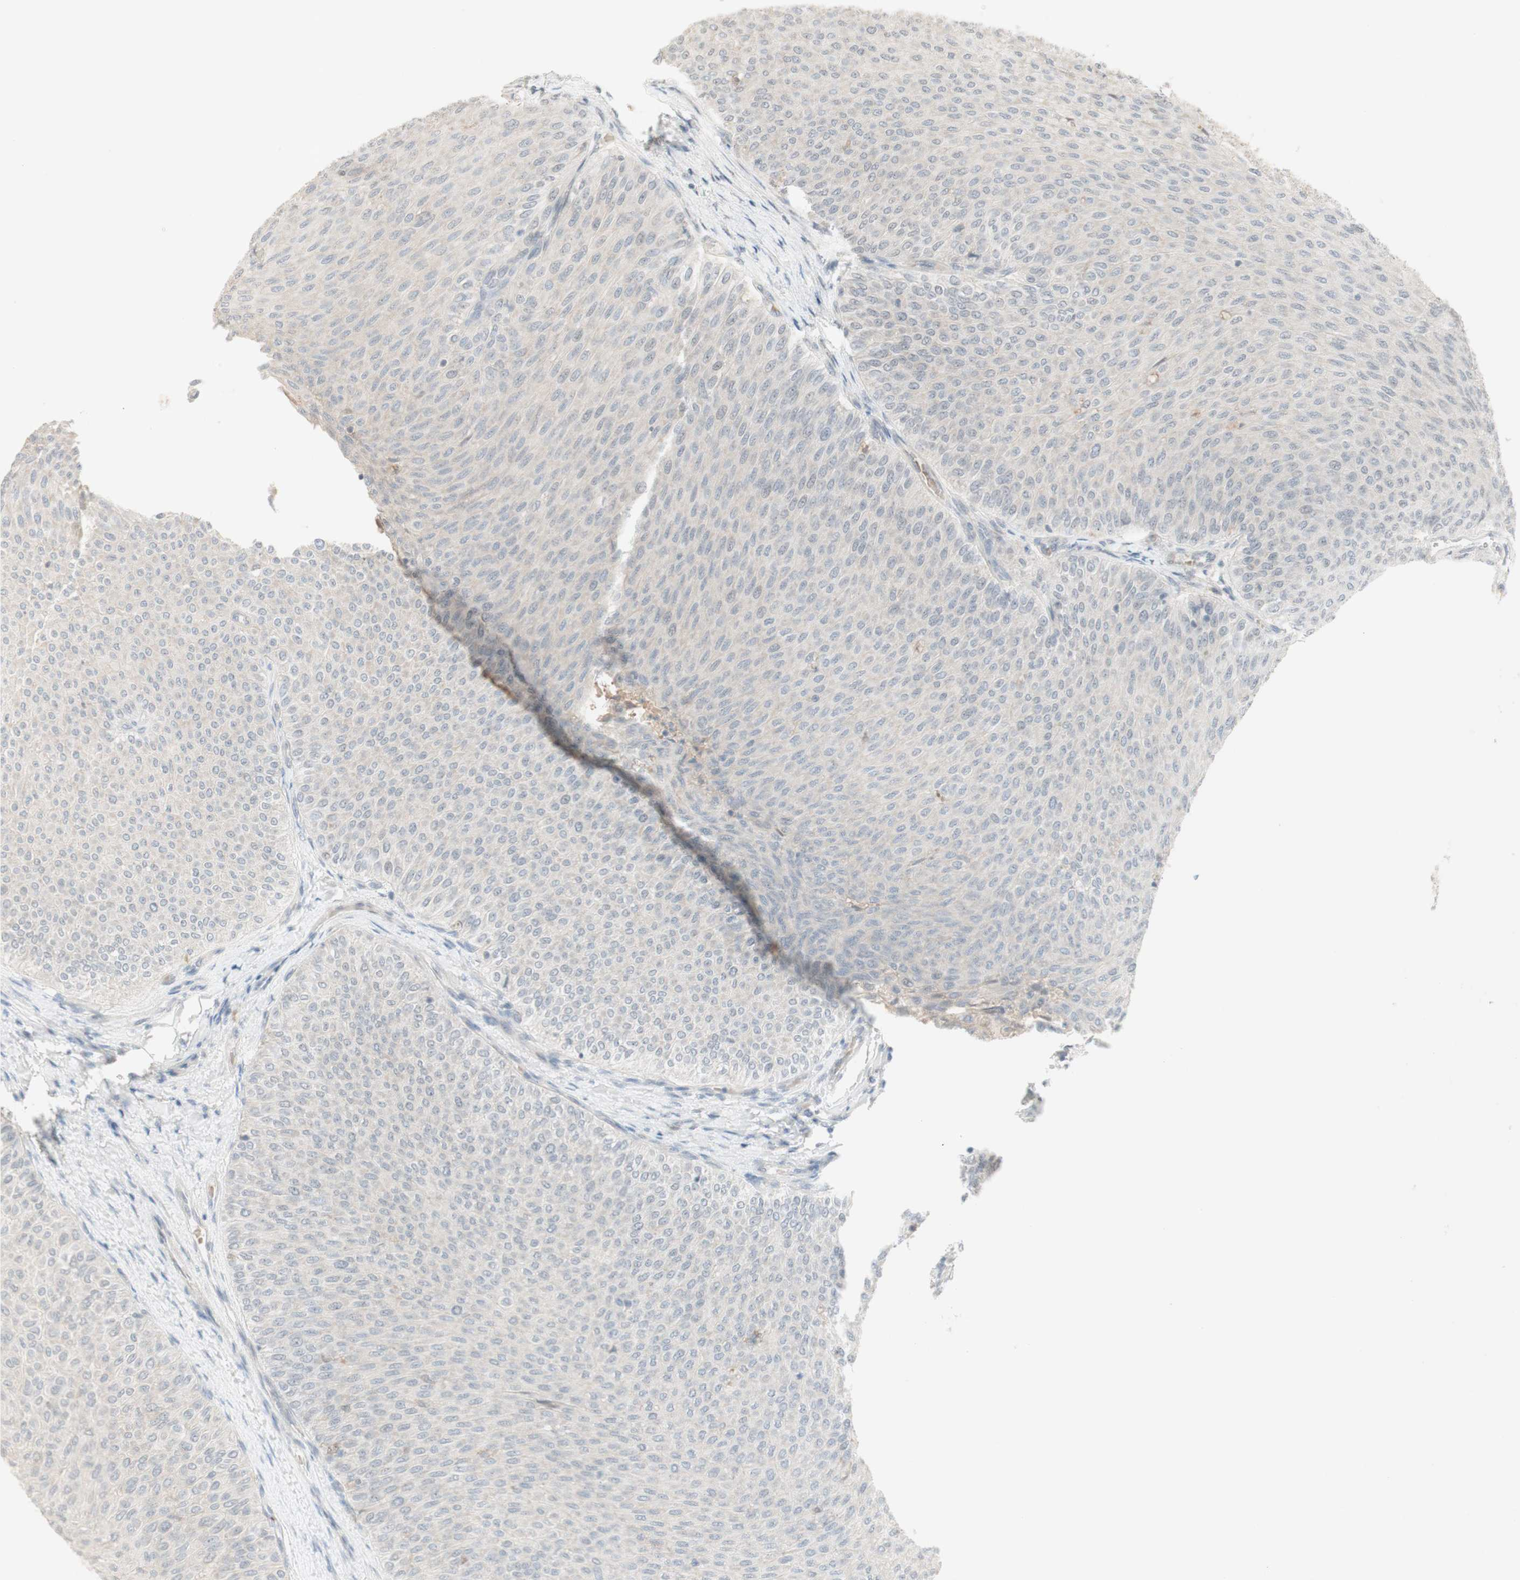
{"staining": {"intensity": "negative", "quantity": "none", "location": "none"}, "tissue": "urothelial cancer", "cell_type": "Tumor cells", "image_type": "cancer", "snomed": [{"axis": "morphology", "description": "Urothelial carcinoma, Low grade"}, {"axis": "topography", "description": "Urinary bladder"}], "caption": "IHC micrograph of human urothelial cancer stained for a protein (brown), which exhibits no expression in tumor cells.", "gene": "PLCD4", "patient": {"sex": "male", "age": 78}}